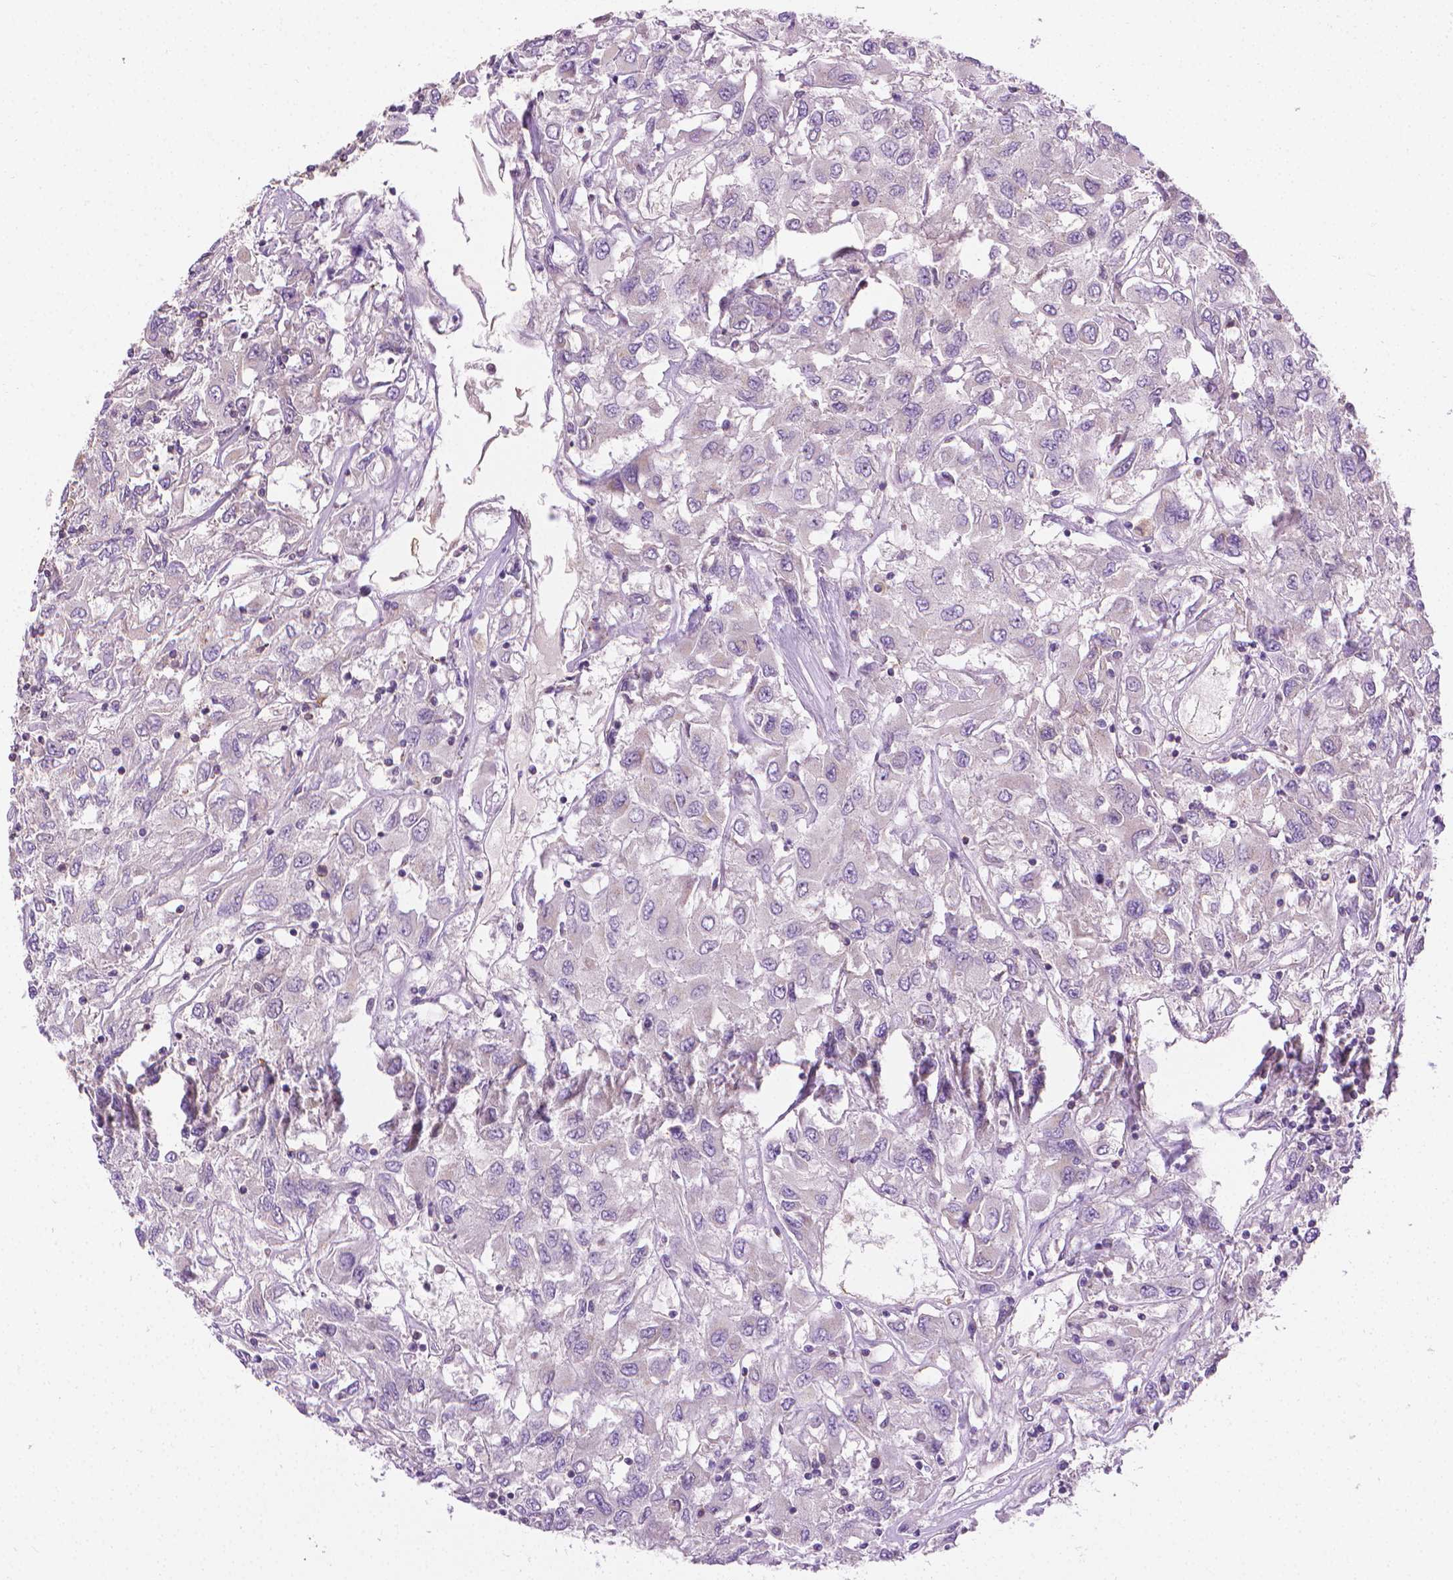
{"staining": {"intensity": "negative", "quantity": "none", "location": "none"}, "tissue": "renal cancer", "cell_type": "Tumor cells", "image_type": "cancer", "snomed": [{"axis": "morphology", "description": "Adenocarcinoma, NOS"}, {"axis": "topography", "description": "Kidney"}], "caption": "Immunohistochemistry (IHC) micrograph of human renal cancer (adenocarcinoma) stained for a protein (brown), which shows no positivity in tumor cells.", "gene": "SLC51B", "patient": {"sex": "female", "age": 76}}